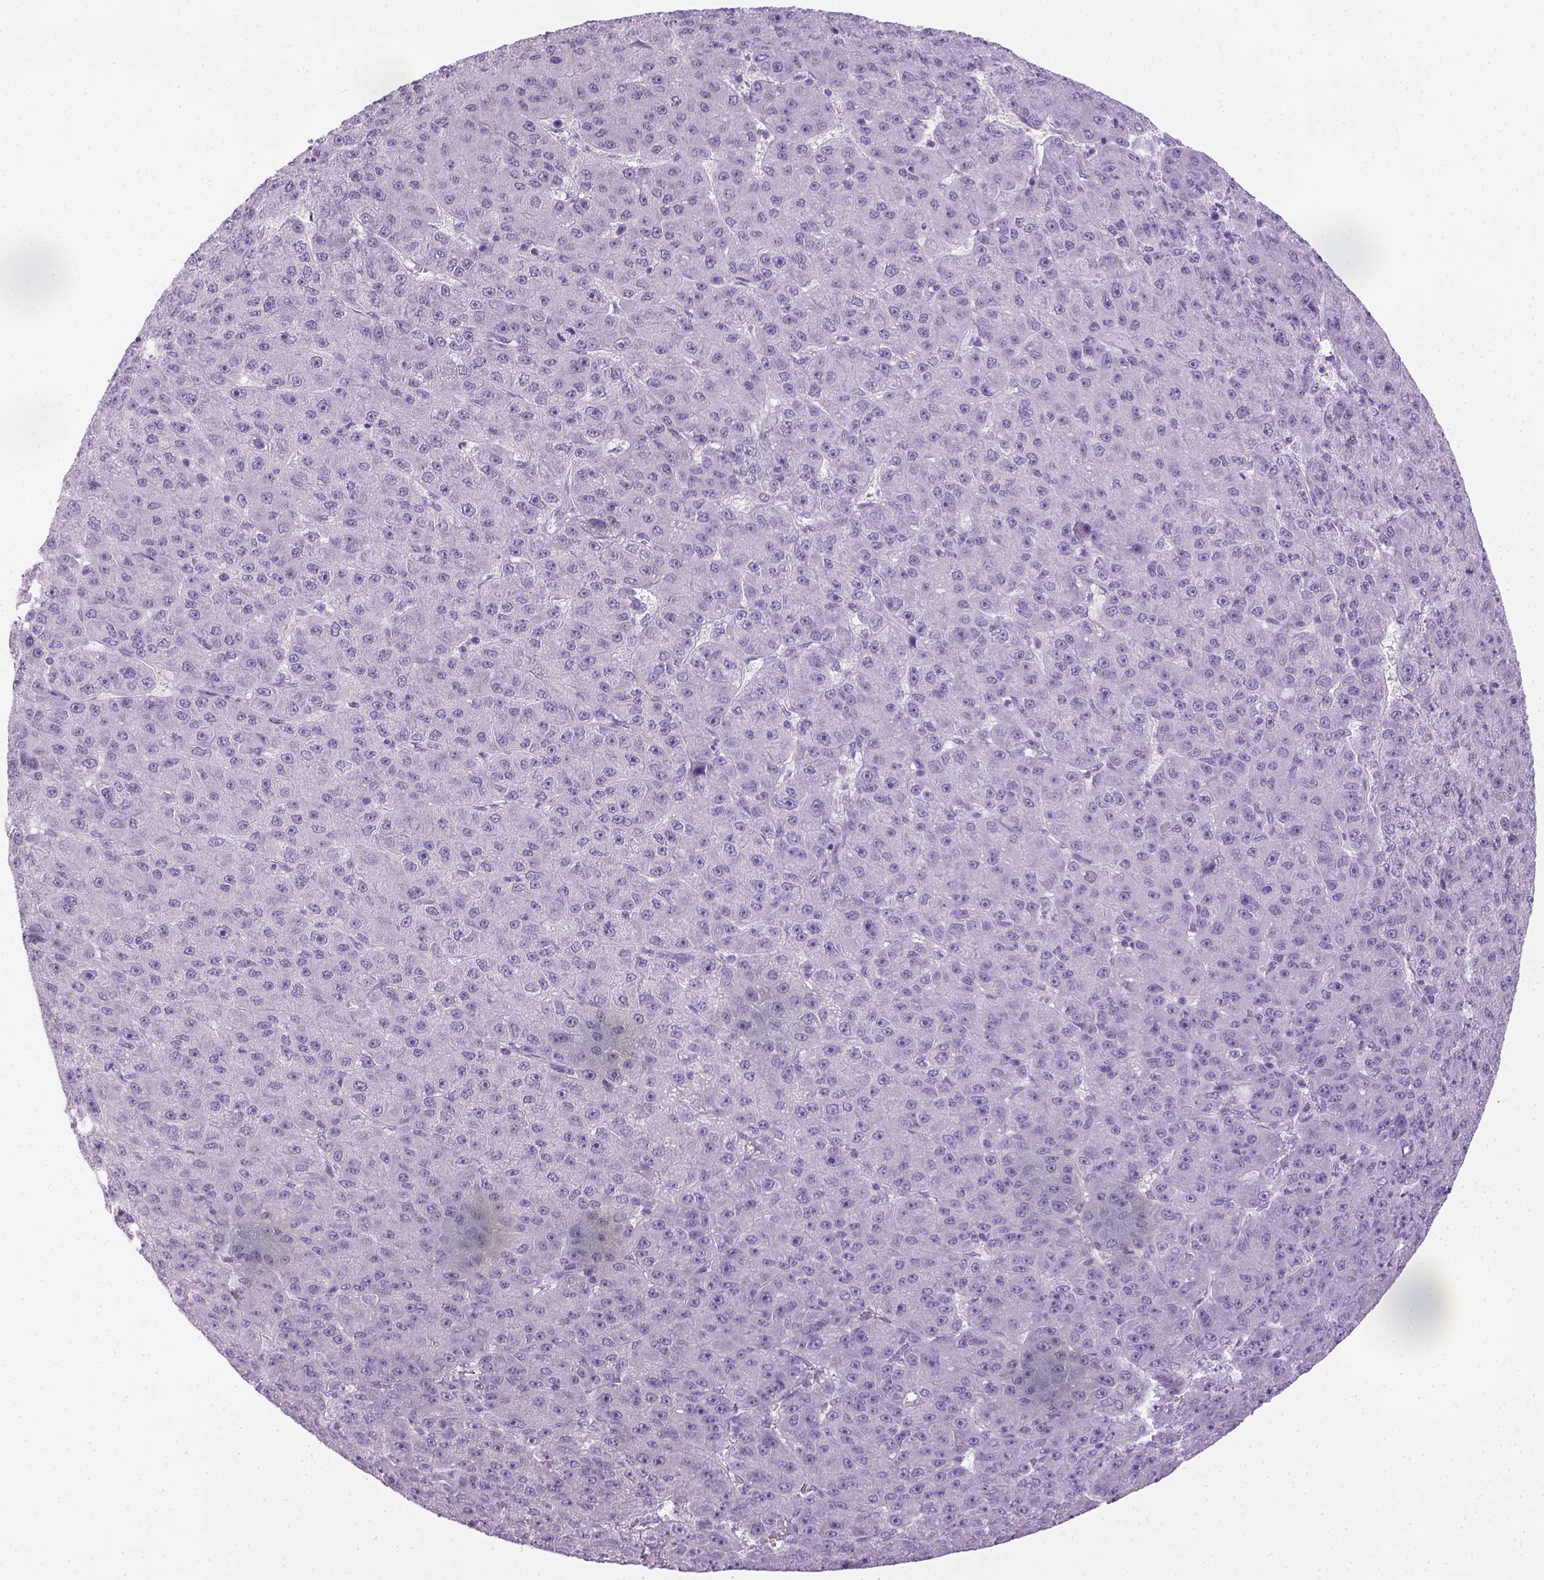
{"staining": {"intensity": "negative", "quantity": "none", "location": "none"}, "tissue": "liver cancer", "cell_type": "Tumor cells", "image_type": "cancer", "snomed": [{"axis": "morphology", "description": "Carcinoma, Hepatocellular, NOS"}, {"axis": "topography", "description": "Liver"}], "caption": "The micrograph shows no staining of tumor cells in hepatocellular carcinoma (liver).", "gene": "LGSN", "patient": {"sex": "male", "age": 67}}